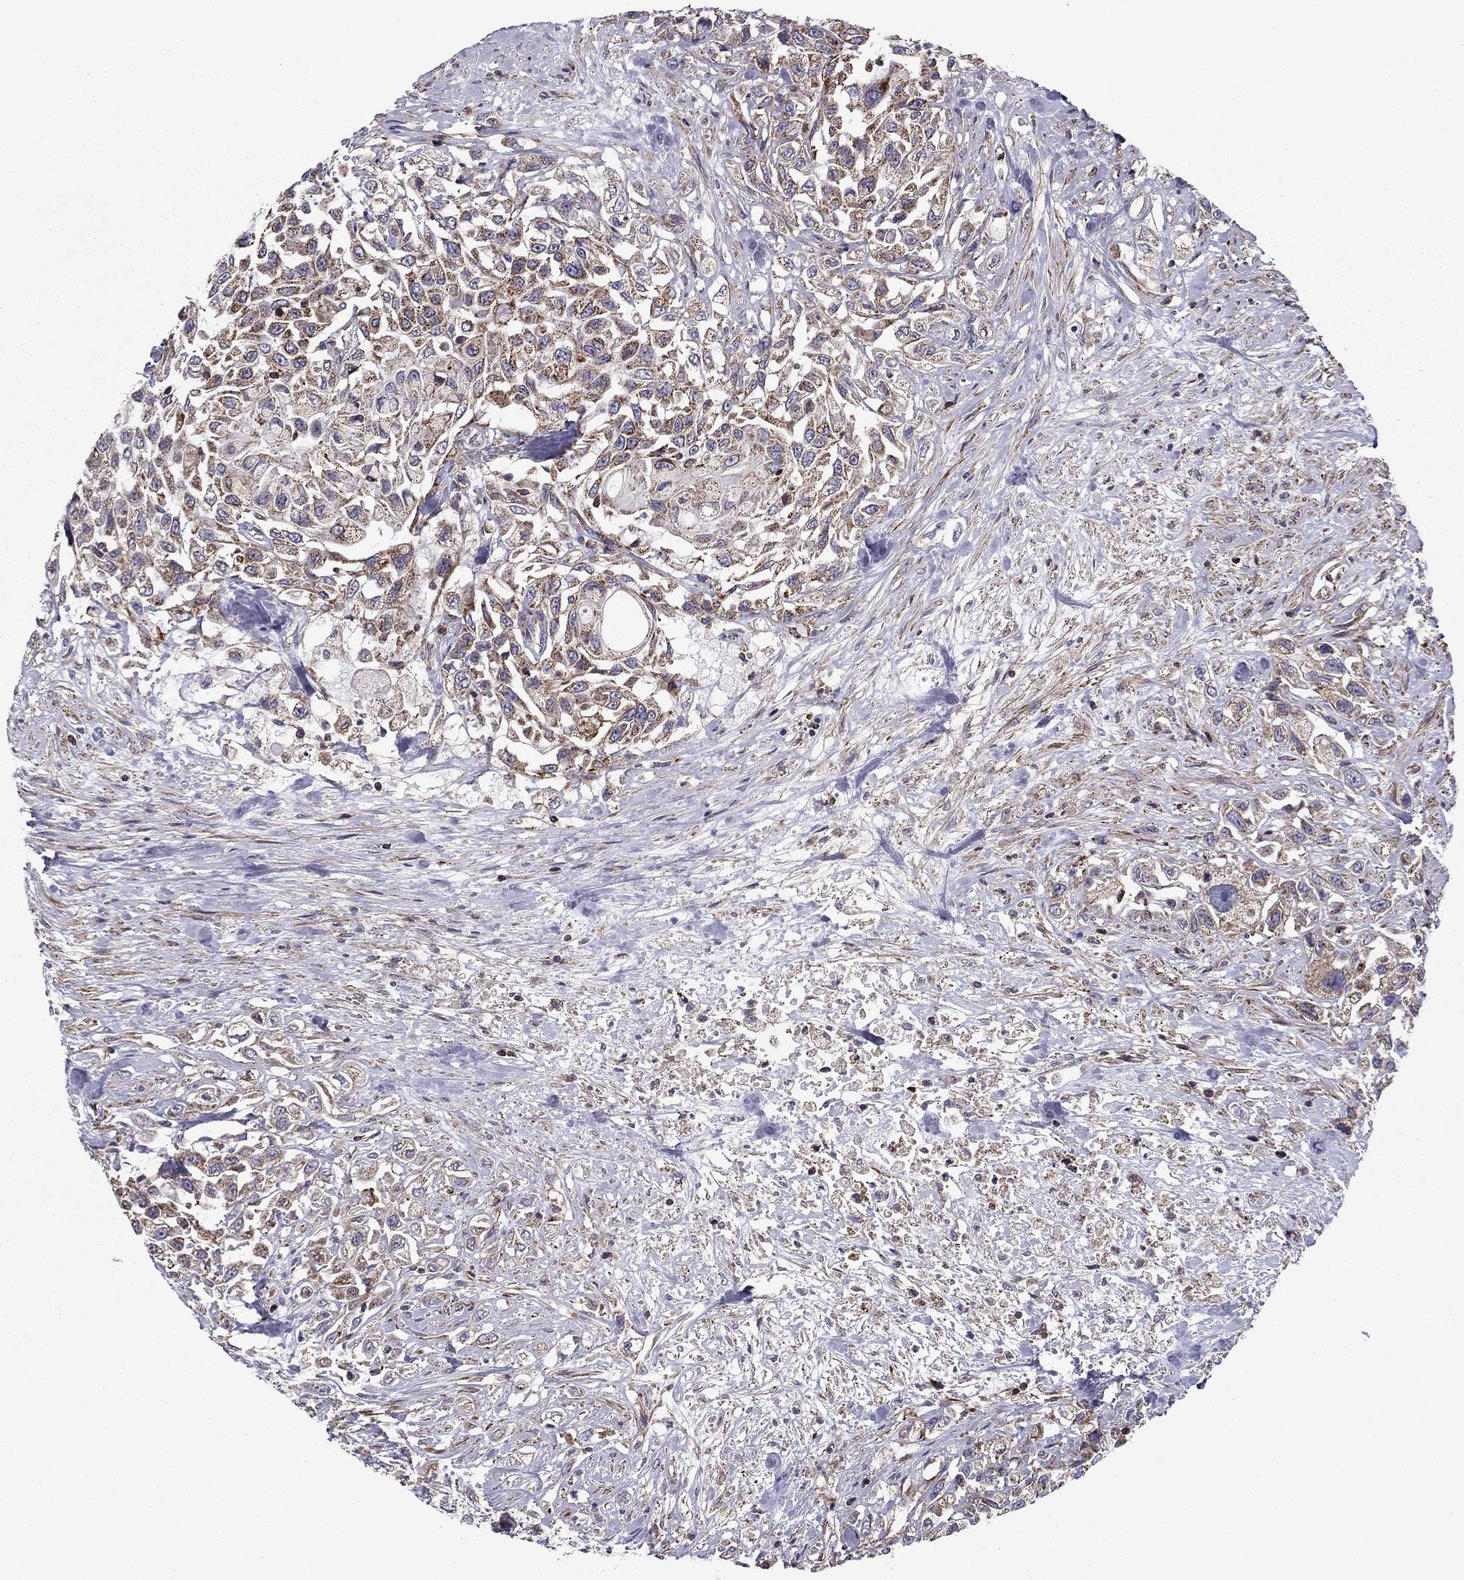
{"staining": {"intensity": "moderate", "quantity": "25%-75%", "location": "cytoplasmic/membranous"}, "tissue": "urothelial cancer", "cell_type": "Tumor cells", "image_type": "cancer", "snomed": [{"axis": "morphology", "description": "Urothelial carcinoma, High grade"}, {"axis": "topography", "description": "Urinary bladder"}], "caption": "Moderate cytoplasmic/membranous staining for a protein is present in about 25%-75% of tumor cells of urothelial carcinoma (high-grade) using IHC.", "gene": "ALG6", "patient": {"sex": "female", "age": 56}}